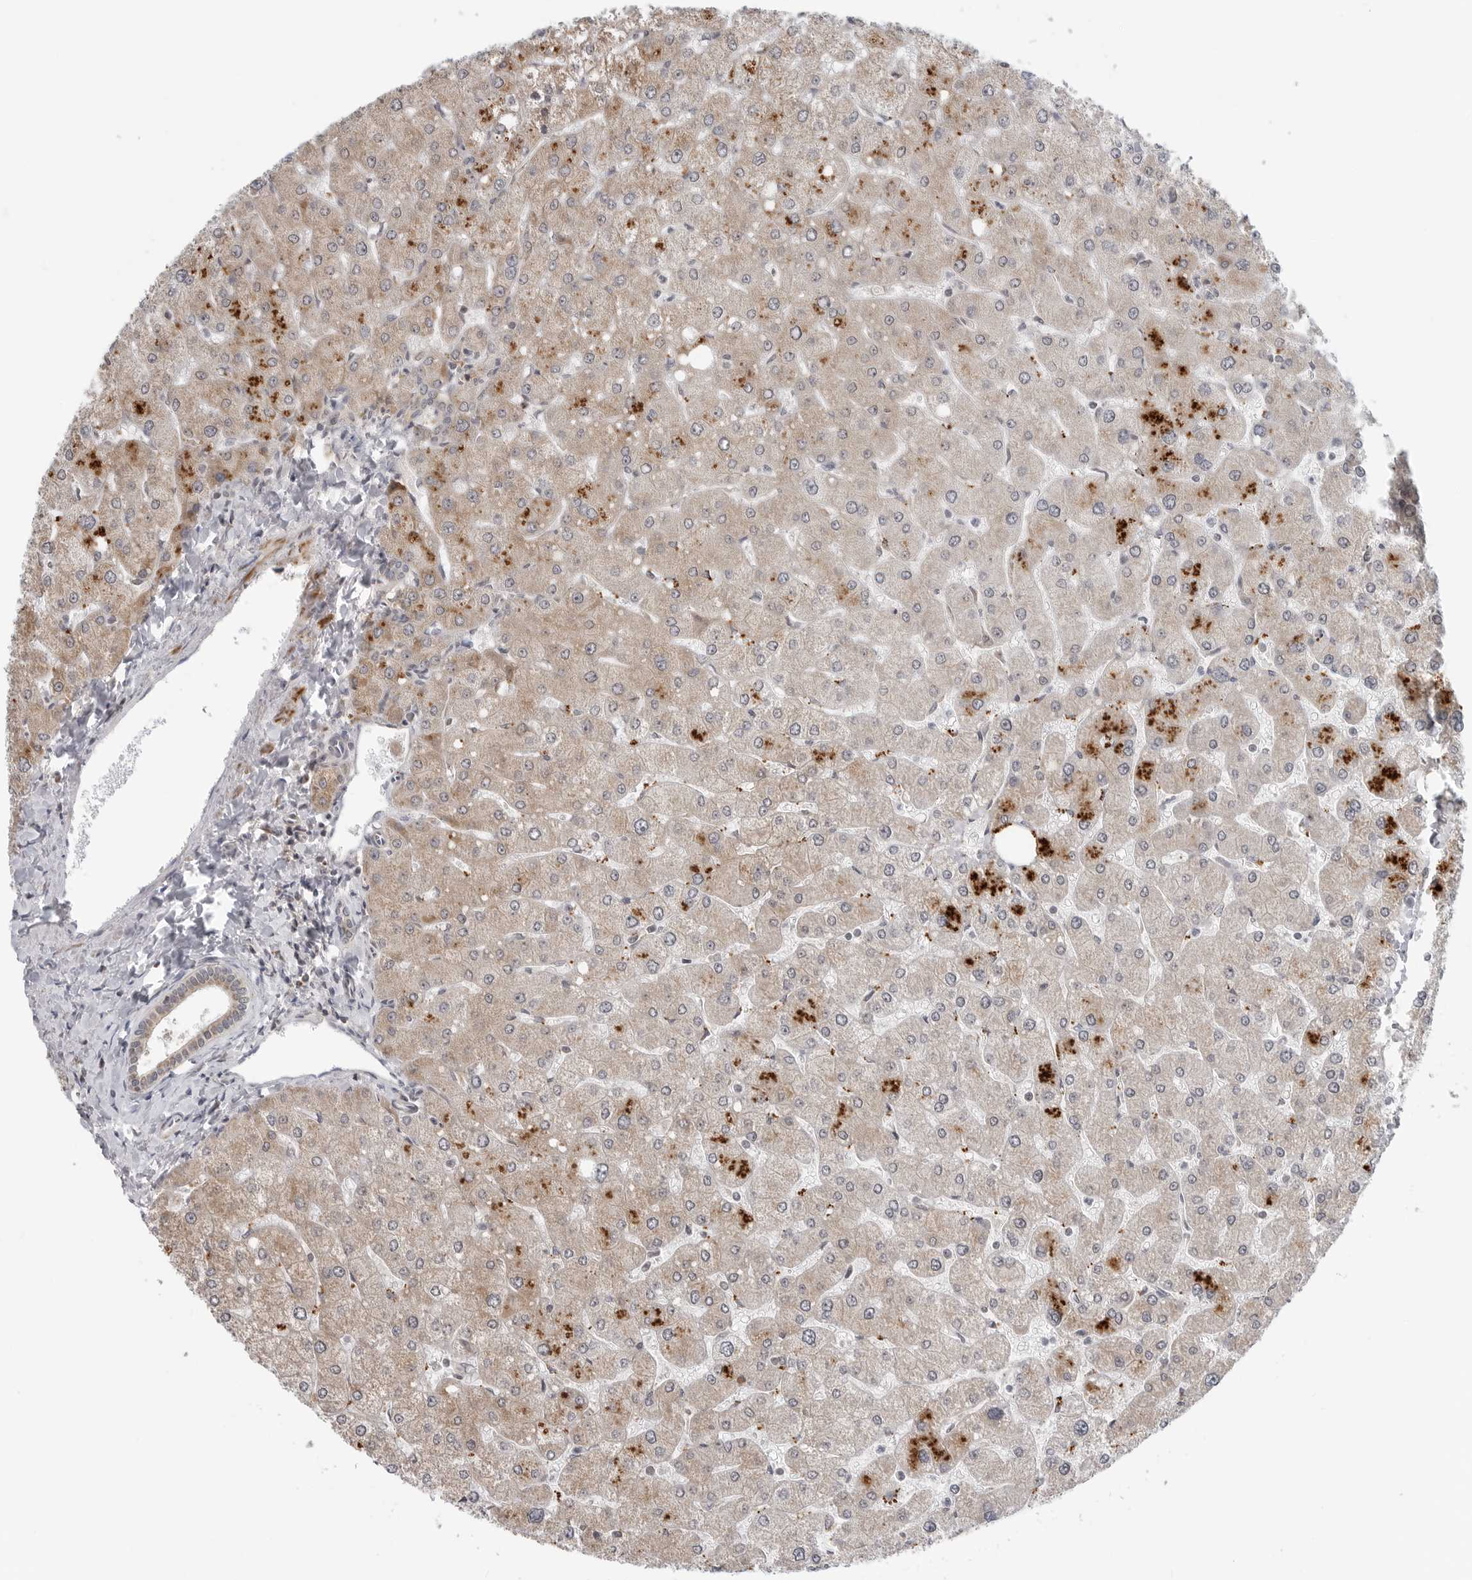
{"staining": {"intensity": "weak", "quantity": "<25%", "location": "cytoplasmic/membranous"}, "tissue": "liver", "cell_type": "Cholangiocytes", "image_type": "normal", "snomed": [{"axis": "morphology", "description": "Normal tissue, NOS"}, {"axis": "topography", "description": "Liver"}], "caption": "Human liver stained for a protein using immunohistochemistry reveals no positivity in cholangiocytes.", "gene": "PEX2", "patient": {"sex": "male", "age": 55}}